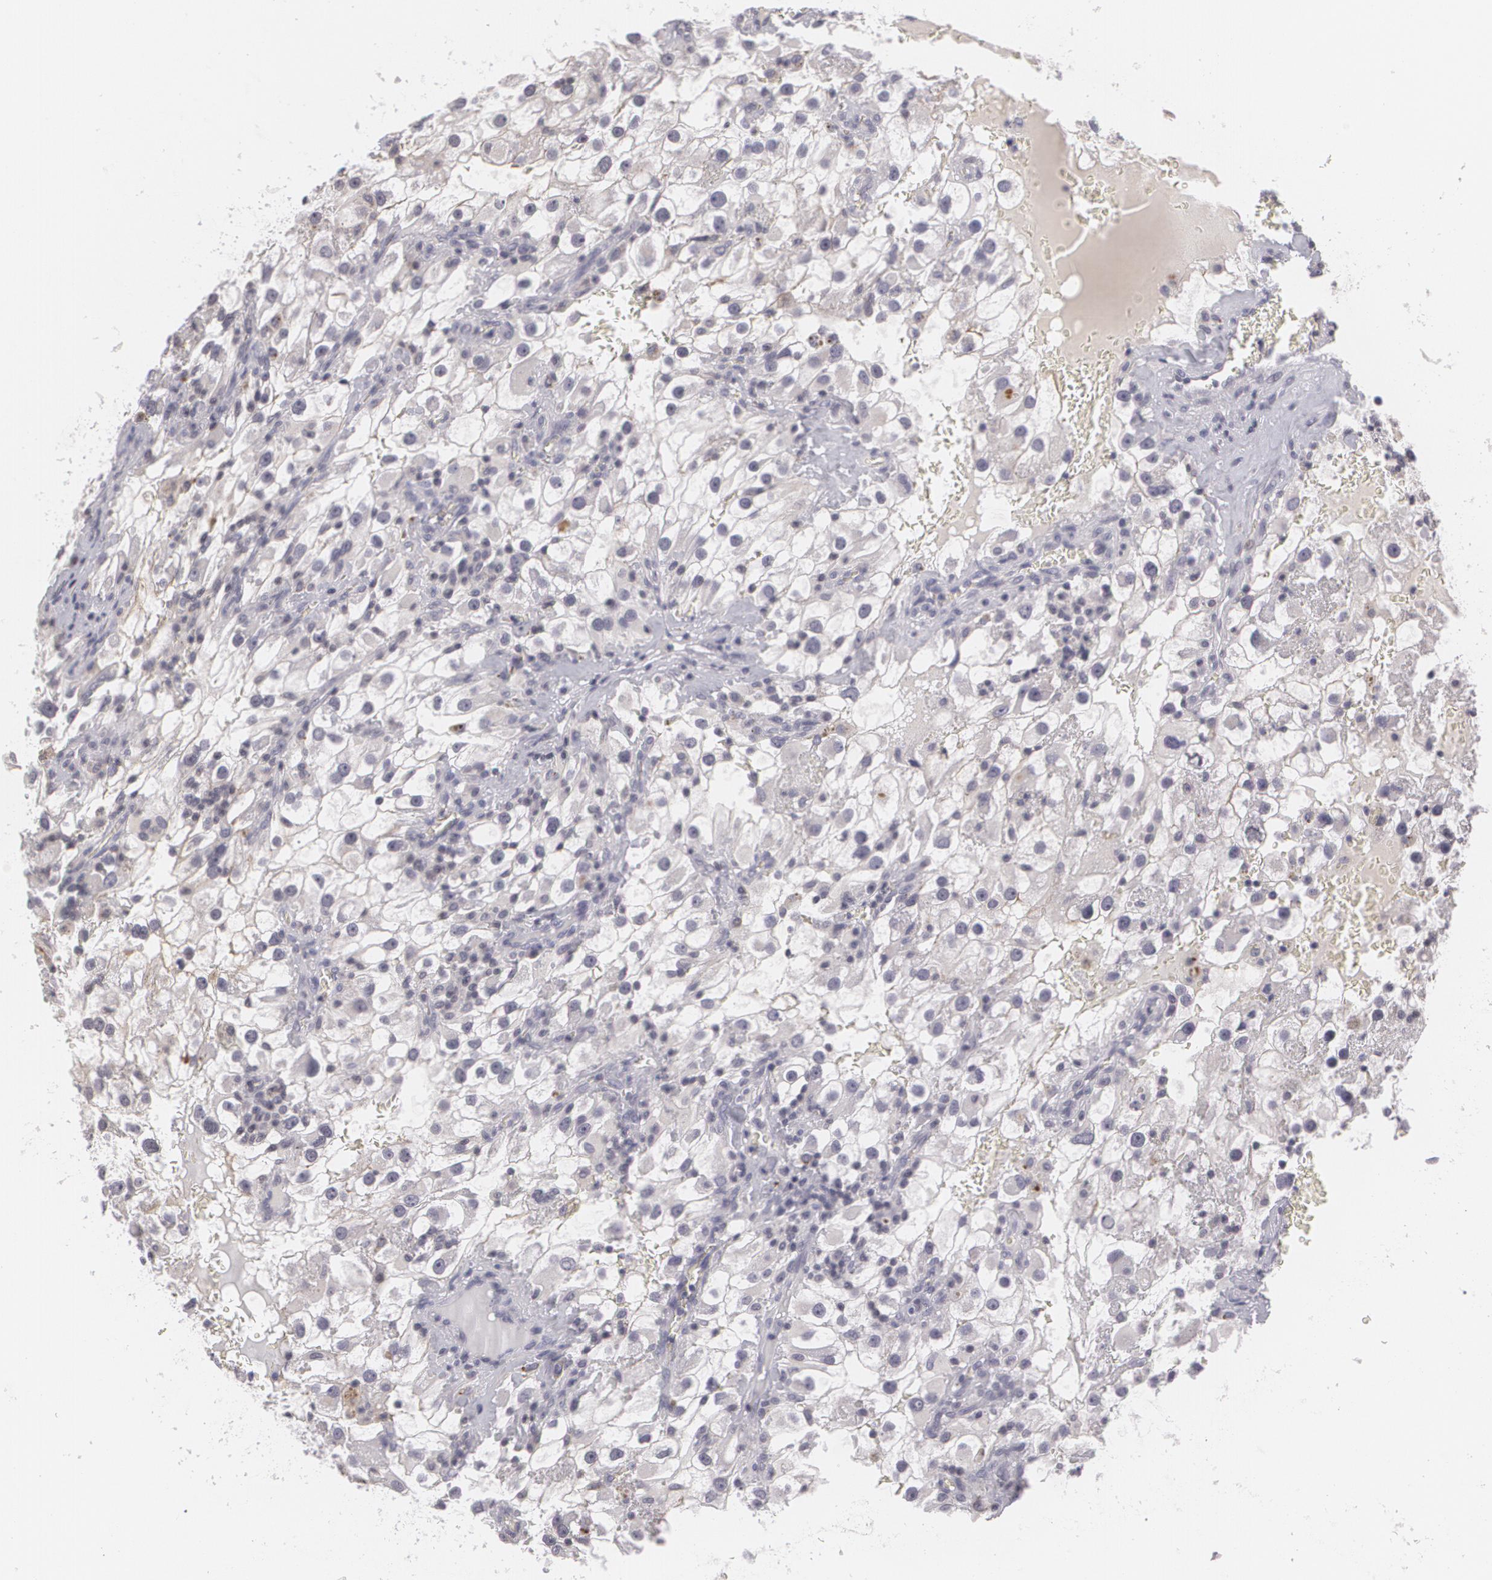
{"staining": {"intensity": "negative", "quantity": "none", "location": "none"}, "tissue": "renal cancer", "cell_type": "Tumor cells", "image_type": "cancer", "snomed": [{"axis": "morphology", "description": "Adenocarcinoma, NOS"}, {"axis": "topography", "description": "Kidney"}], "caption": "DAB immunohistochemical staining of human renal cancer displays no significant positivity in tumor cells.", "gene": "MUC1", "patient": {"sex": "female", "age": 52}}